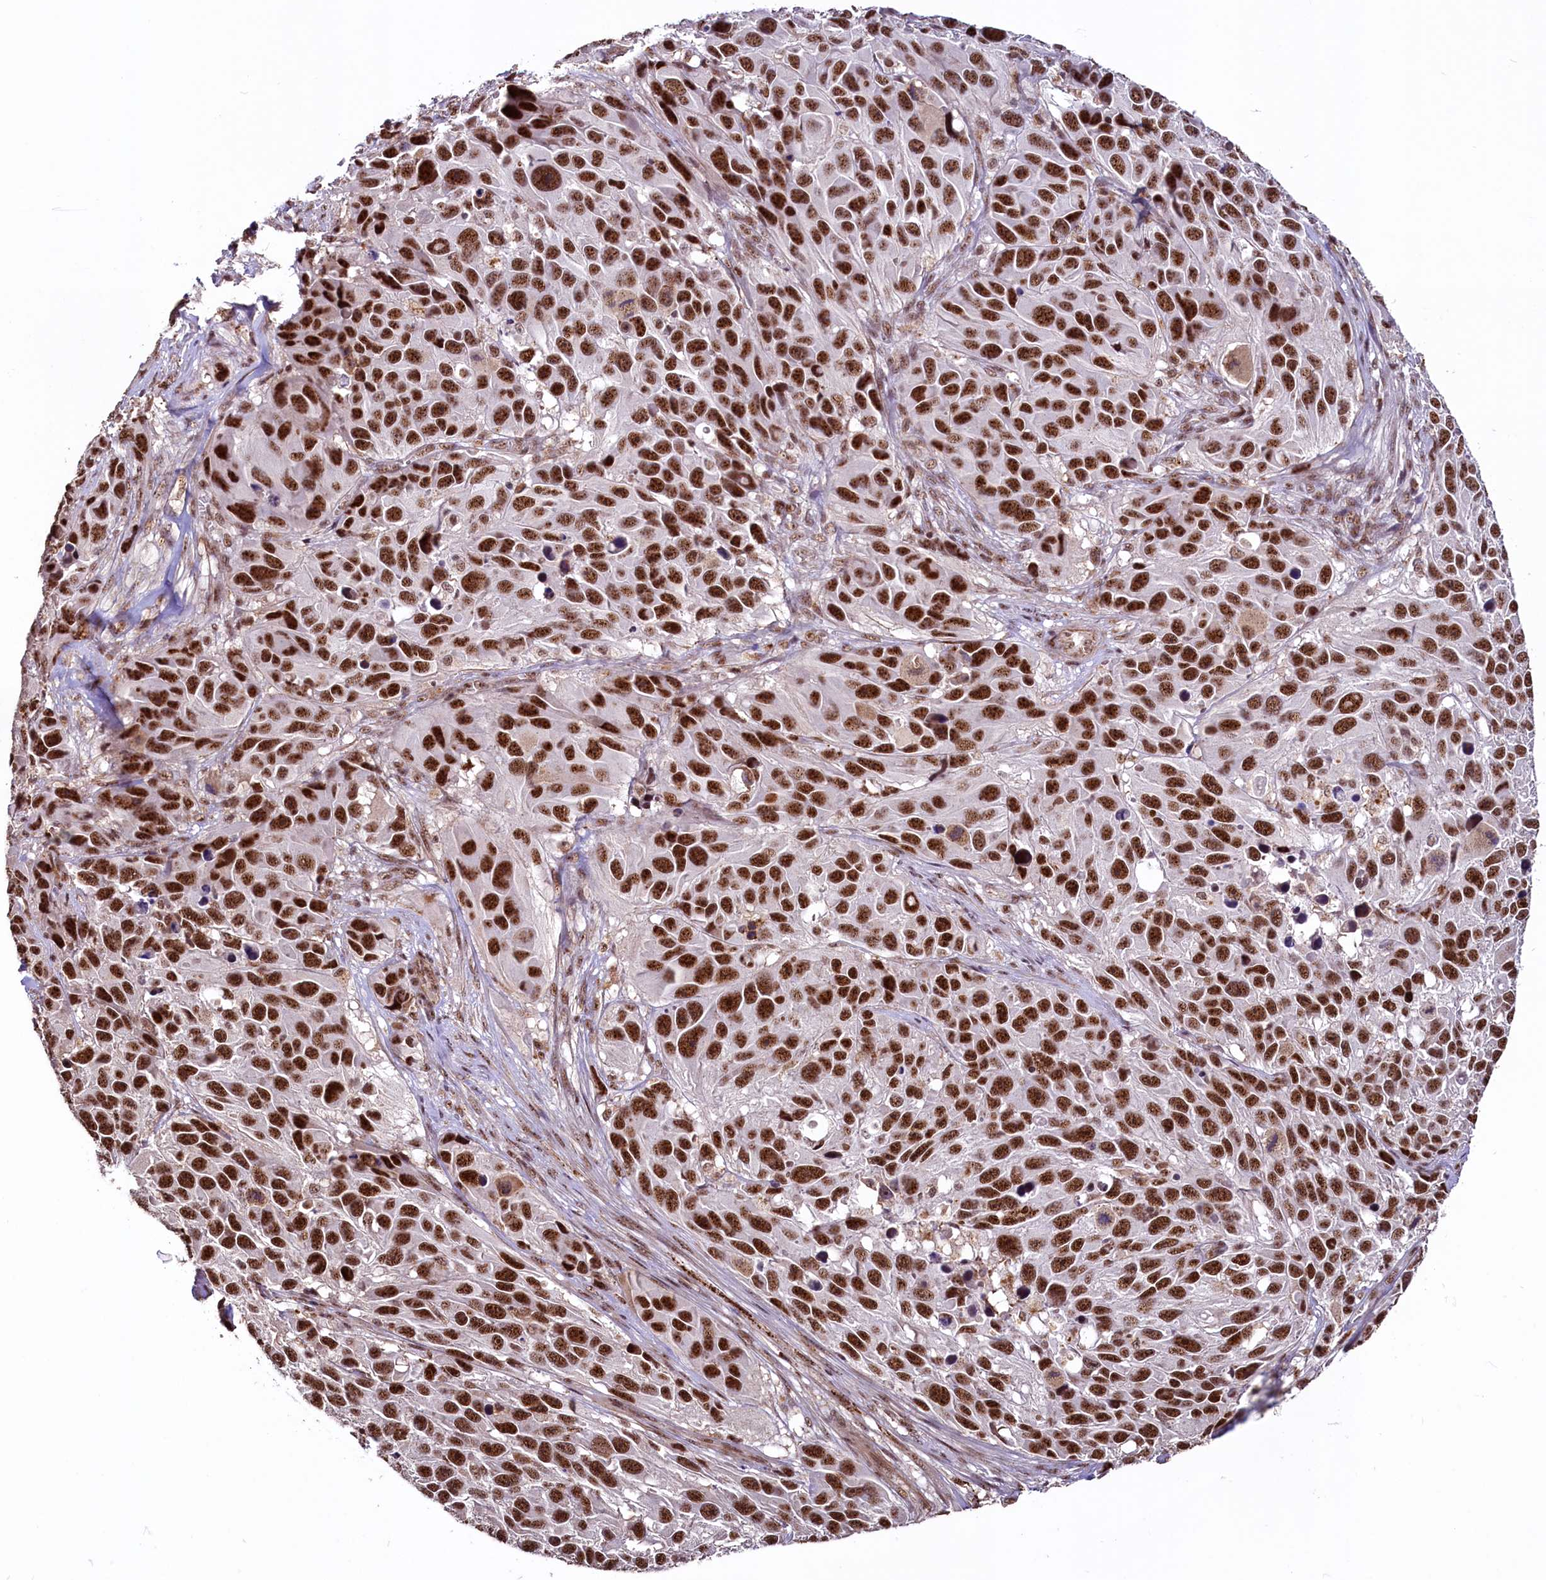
{"staining": {"intensity": "strong", "quantity": ">75%", "location": "nuclear"}, "tissue": "melanoma", "cell_type": "Tumor cells", "image_type": "cancer", "snomed": [{"axis": "morphology", "description": "Malignant melanoma, NOS"}, {"axis": "topography", "description": "Skin"}], "caption": "Strong nuclear protein staining is present in approximately >75% of tumor cells in malignant melanoma. (brown staining indicates protein expression, while blue staining denotes nuclei).", "gene": "SFSWAP", "patient": {"sex": "male", "age": 84}}